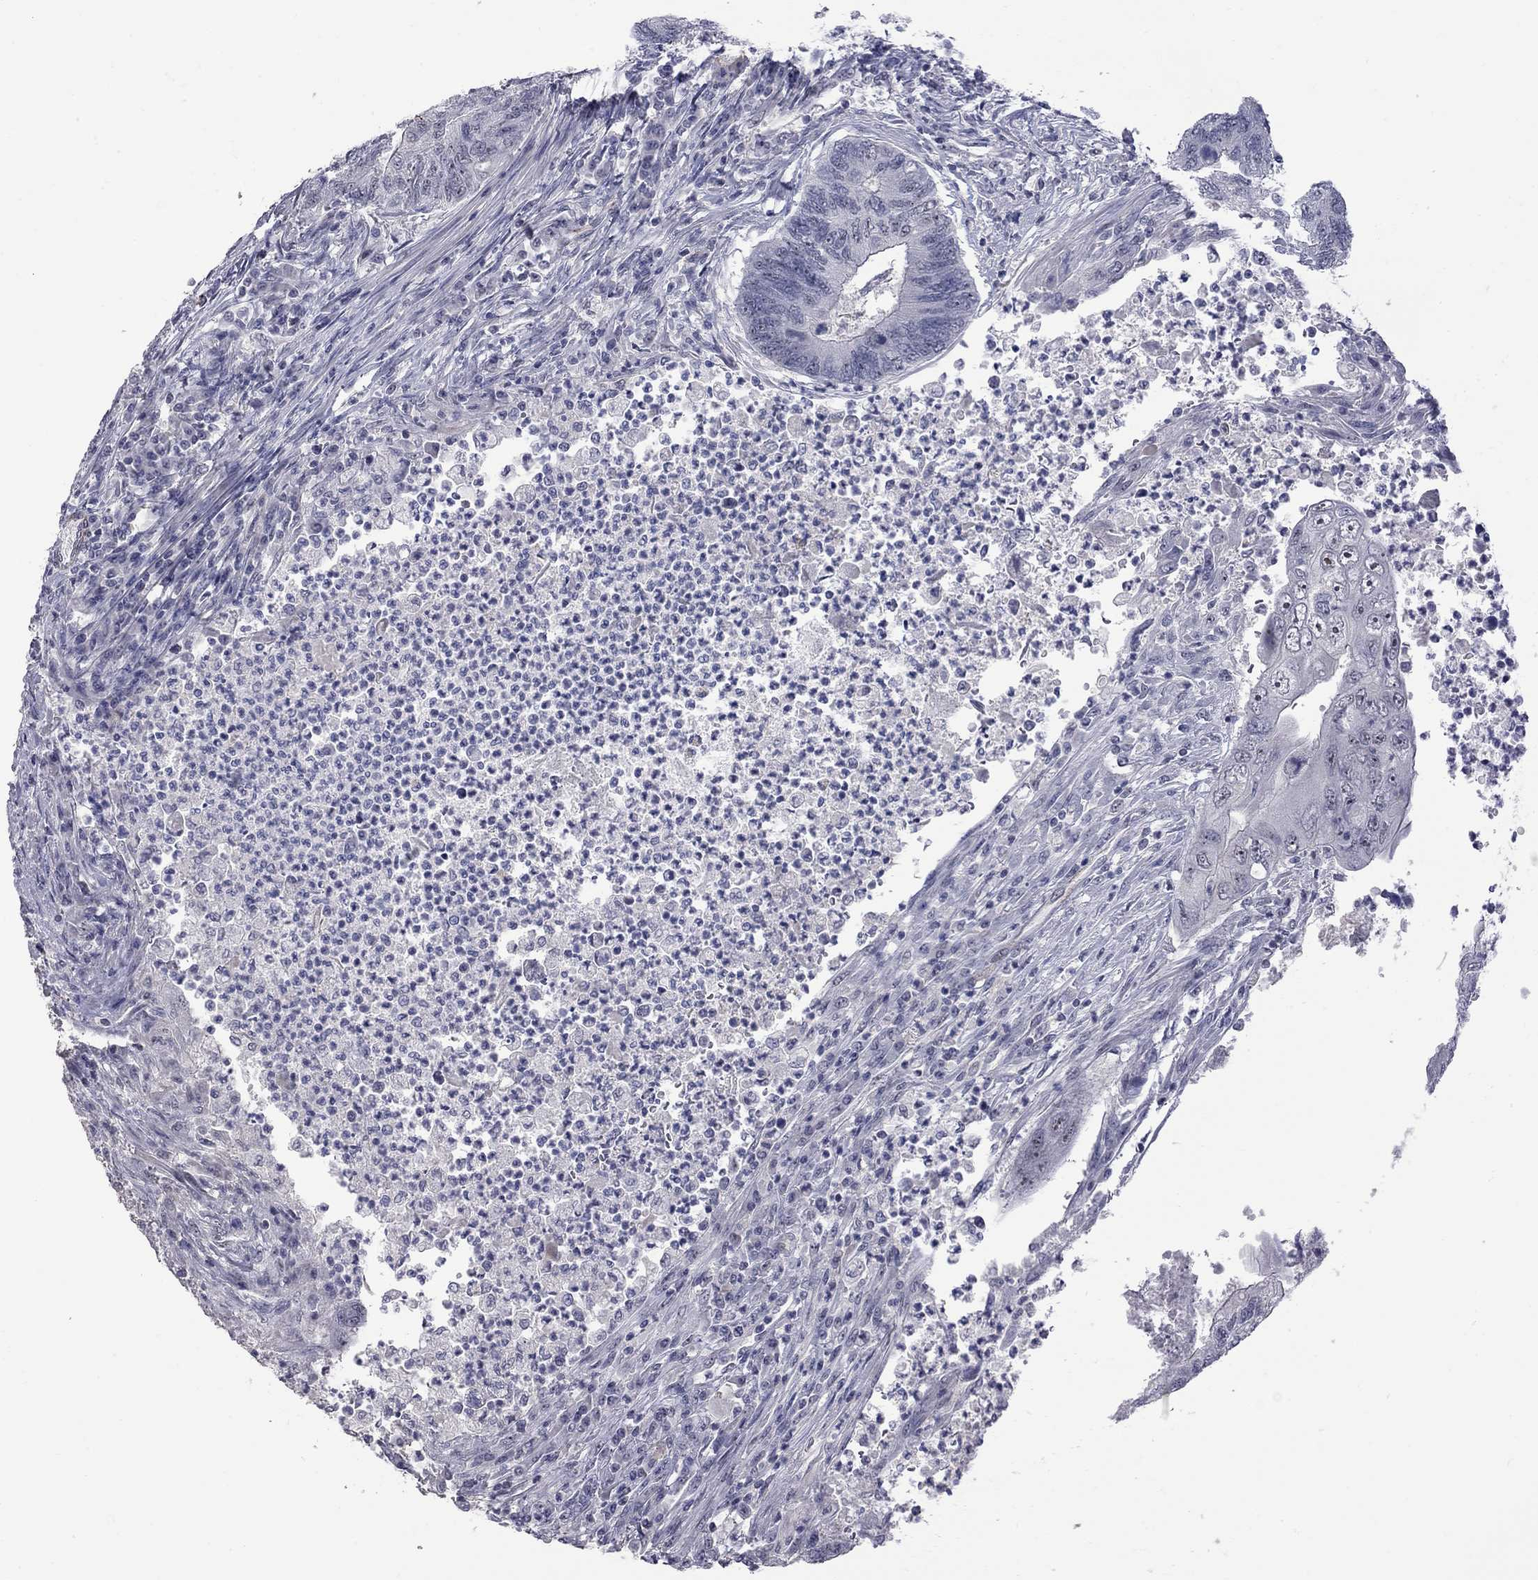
{"staining": {"intensity": "negative", "quantity": "none", "location": "none"}, "tissue": "colorectal cancer", "cell_type": "Tumor cells", "image_type": "cancer", "snomed": [{"axis": "morphology", "description": "Adenocarcinoma, NOS"}, {"axis": "topography", "description": "Colon"}], "caption": "This is an immunohistochemistry photomicrograph of human colorectal cancer (adenocarcinoma). There is no expression in tumor cells.", "gene": "GSG1L", "patient": {"sex": "female", "age": 67}}